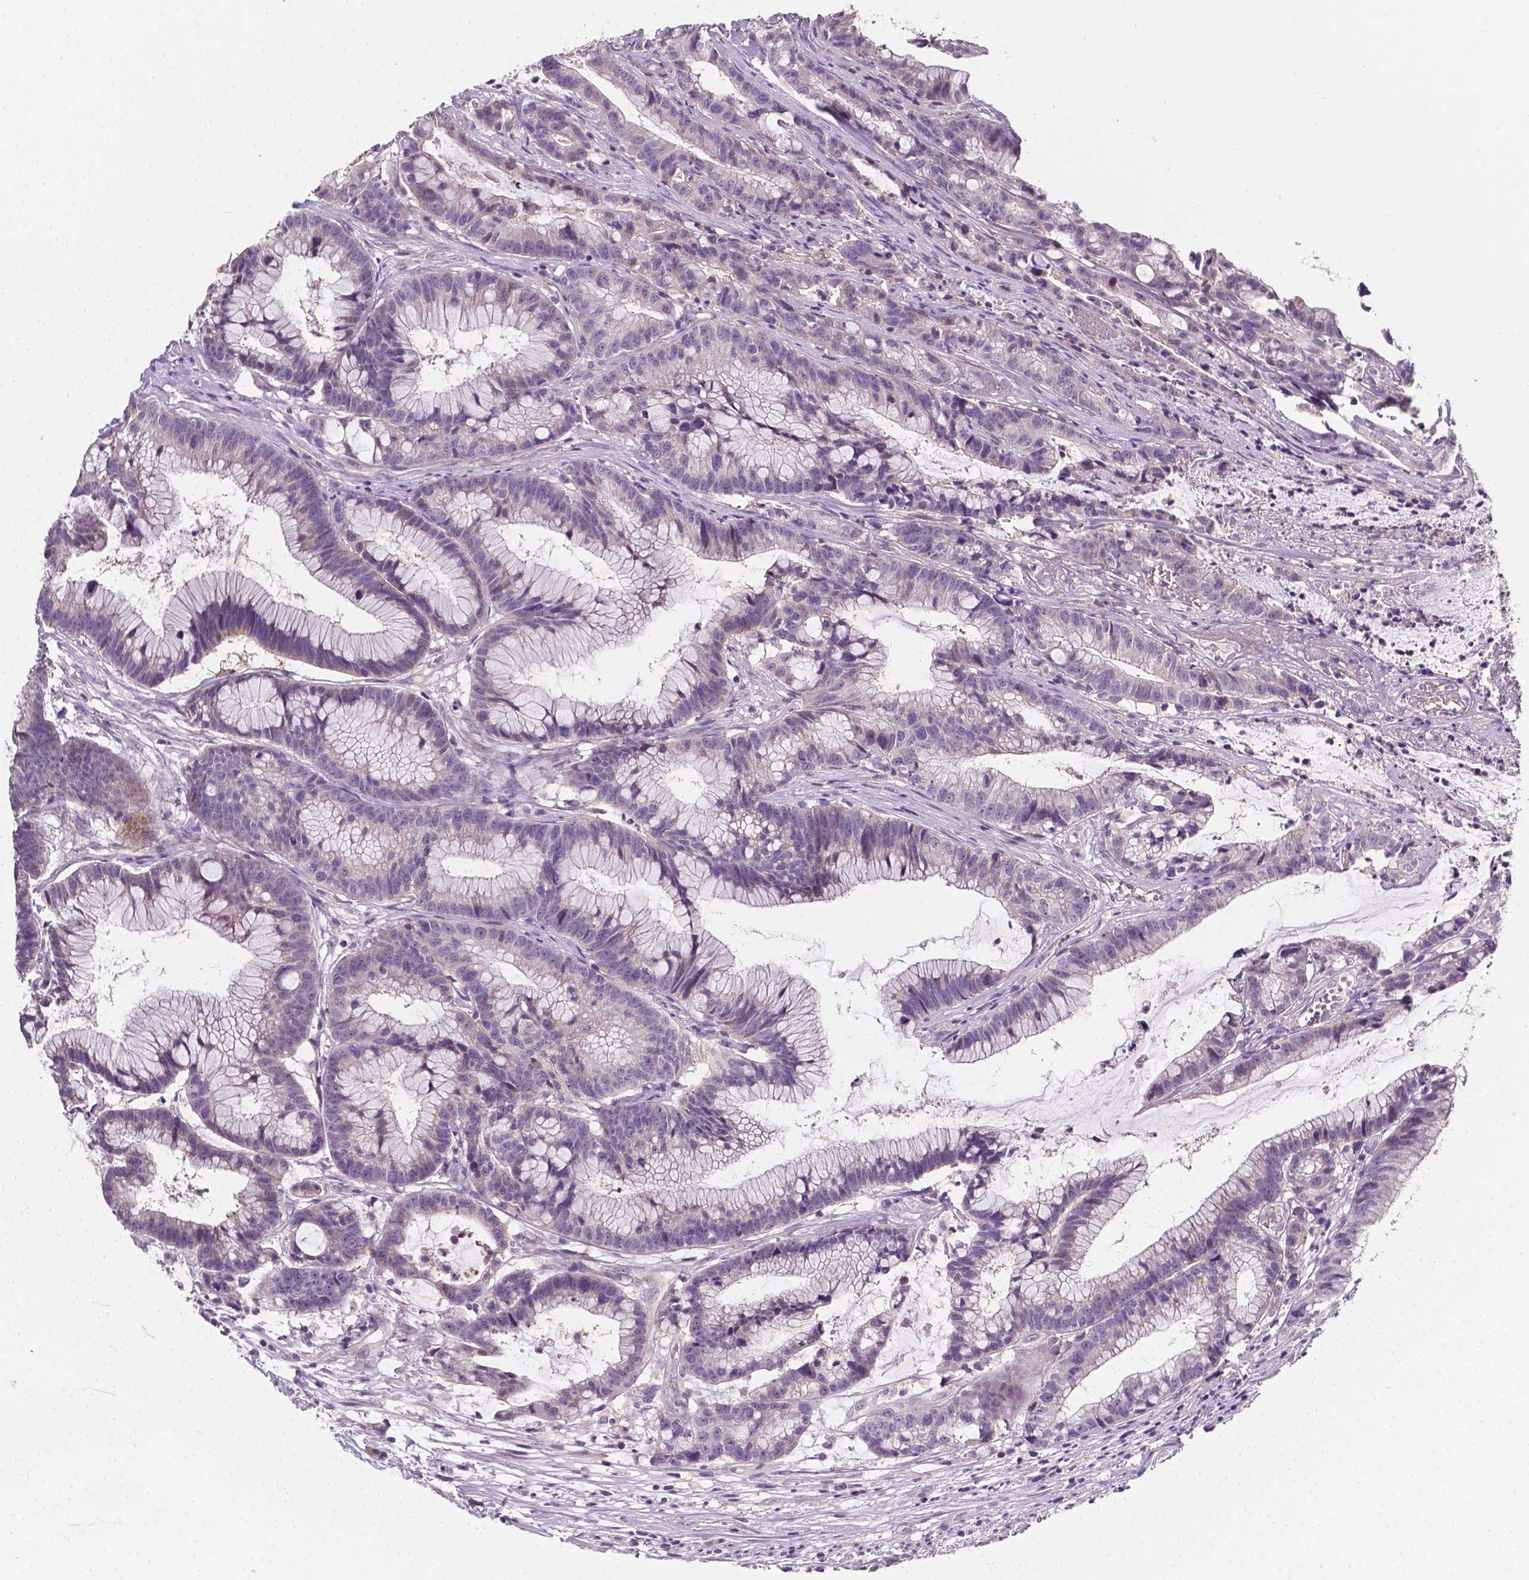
{"staining": {"intensity": "weak", "quantity": "<25%", "location": "cytoplasmic/membranous"}, "tissue": "colorectal cancer", "cell_type": "Tumor cells", "image_type": "cancer", "snomed": [{"axis": "morphology", "description": "Adenocarcinoma, NOS"}, {"axis": "topography", "description": "Colon"}], "caption": "DAB (3,3'-diaminobenzidine) immunohistochemical staining of human adenocarcinoma (colorectal) reveals no significant staining in tumor cells.", "gene": "EGFR", "patient": {"sex": "female", "age": 78}}